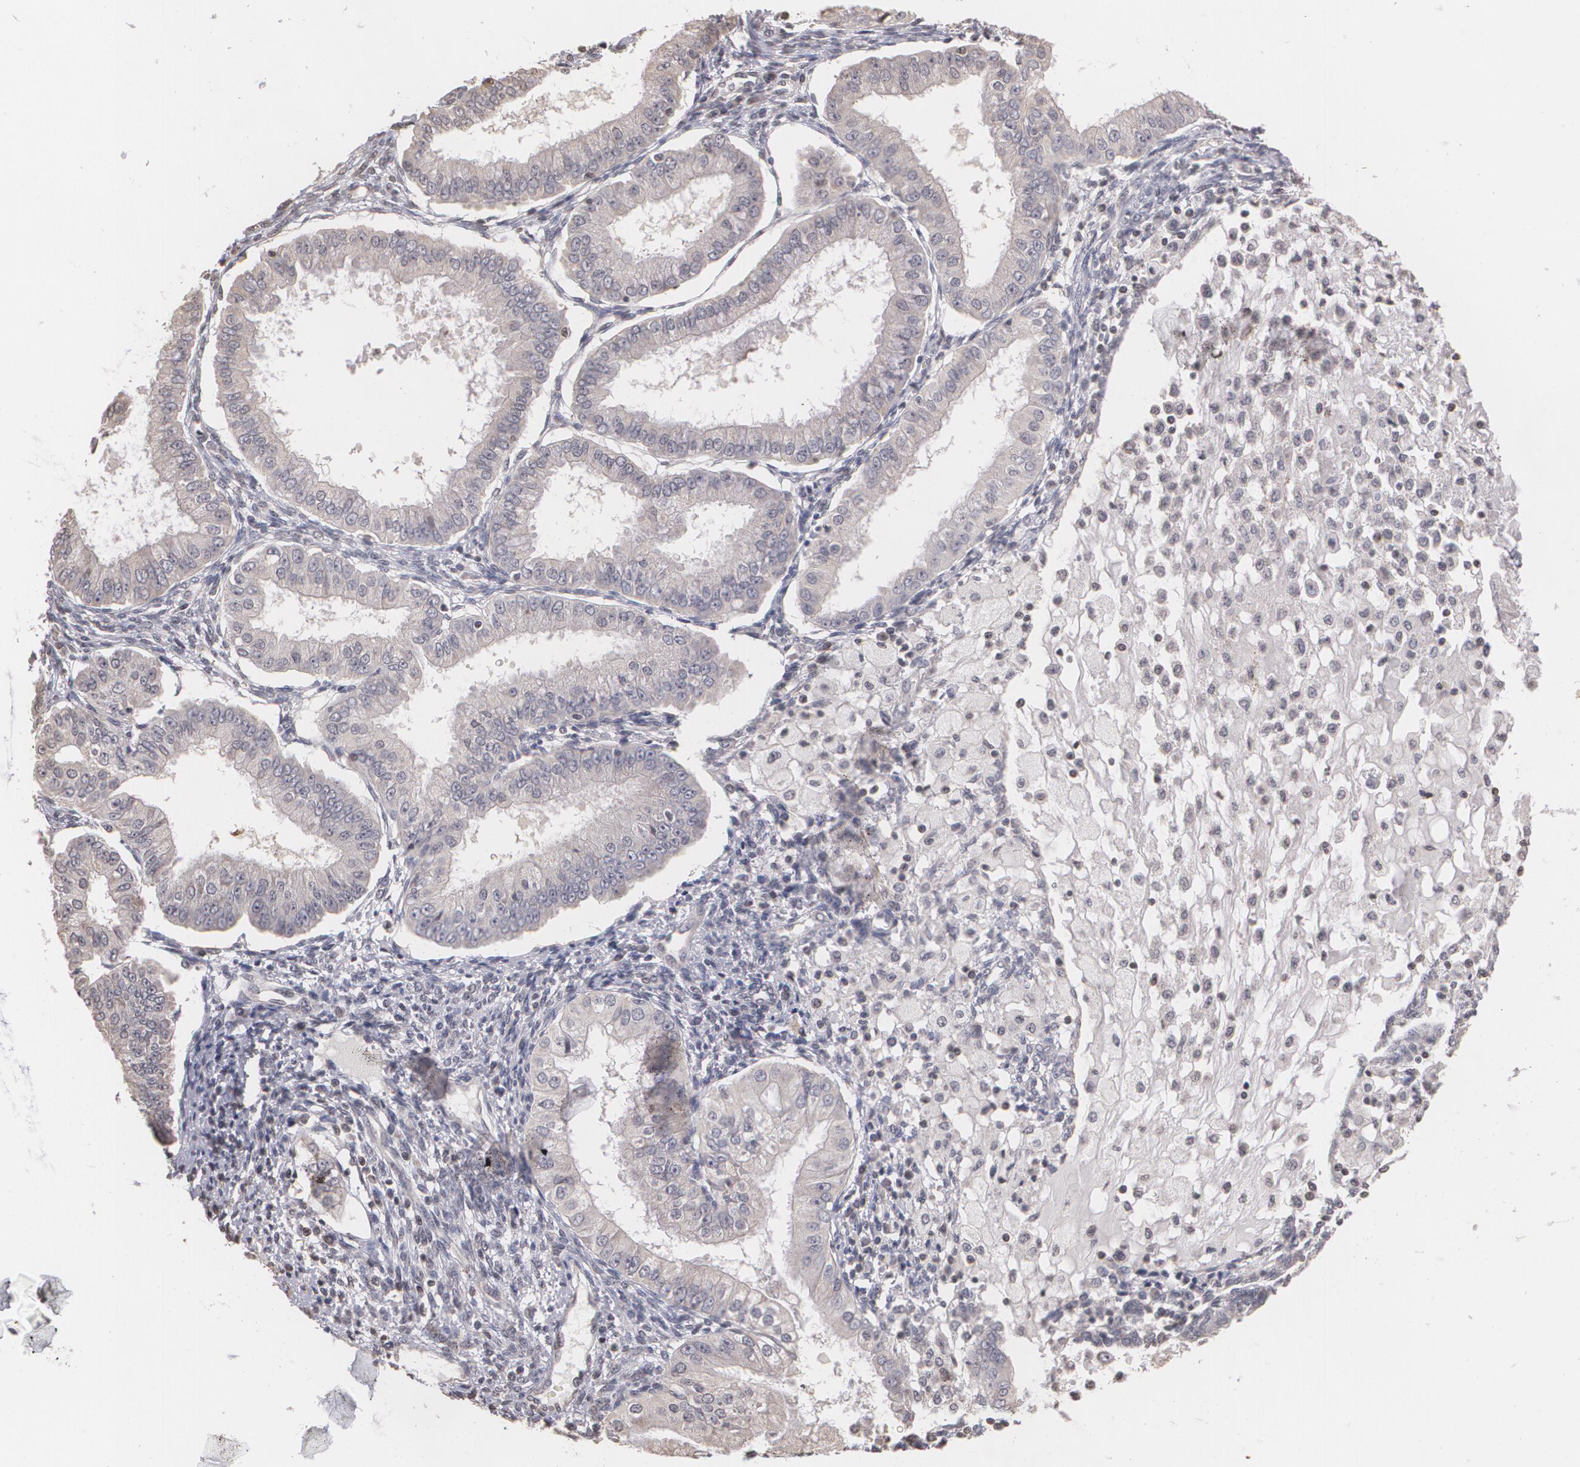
{"staining": {"intensity": "negative", "quantity": "none", "location": "none"}, "tissue": "endometrial cancer", "cell_type": "Tumor cells", "image_type": "cancer", "snomed": [{"axis": "morphology", "description": "Adenocarcinoma, NOS"}, {"axis": "topography", "description": "Endometrium"}], "caption": "IHC of endometrial adenocarcinoma reveals no positivity in tumor cells. The staining was performed using DAB to visualize the protein expression in brown, while the nuclei were stained in blue with hematoxylin (Magnification: 20x).", "gene": "THRB", "patient": {"sex": "female", "age": 76}}